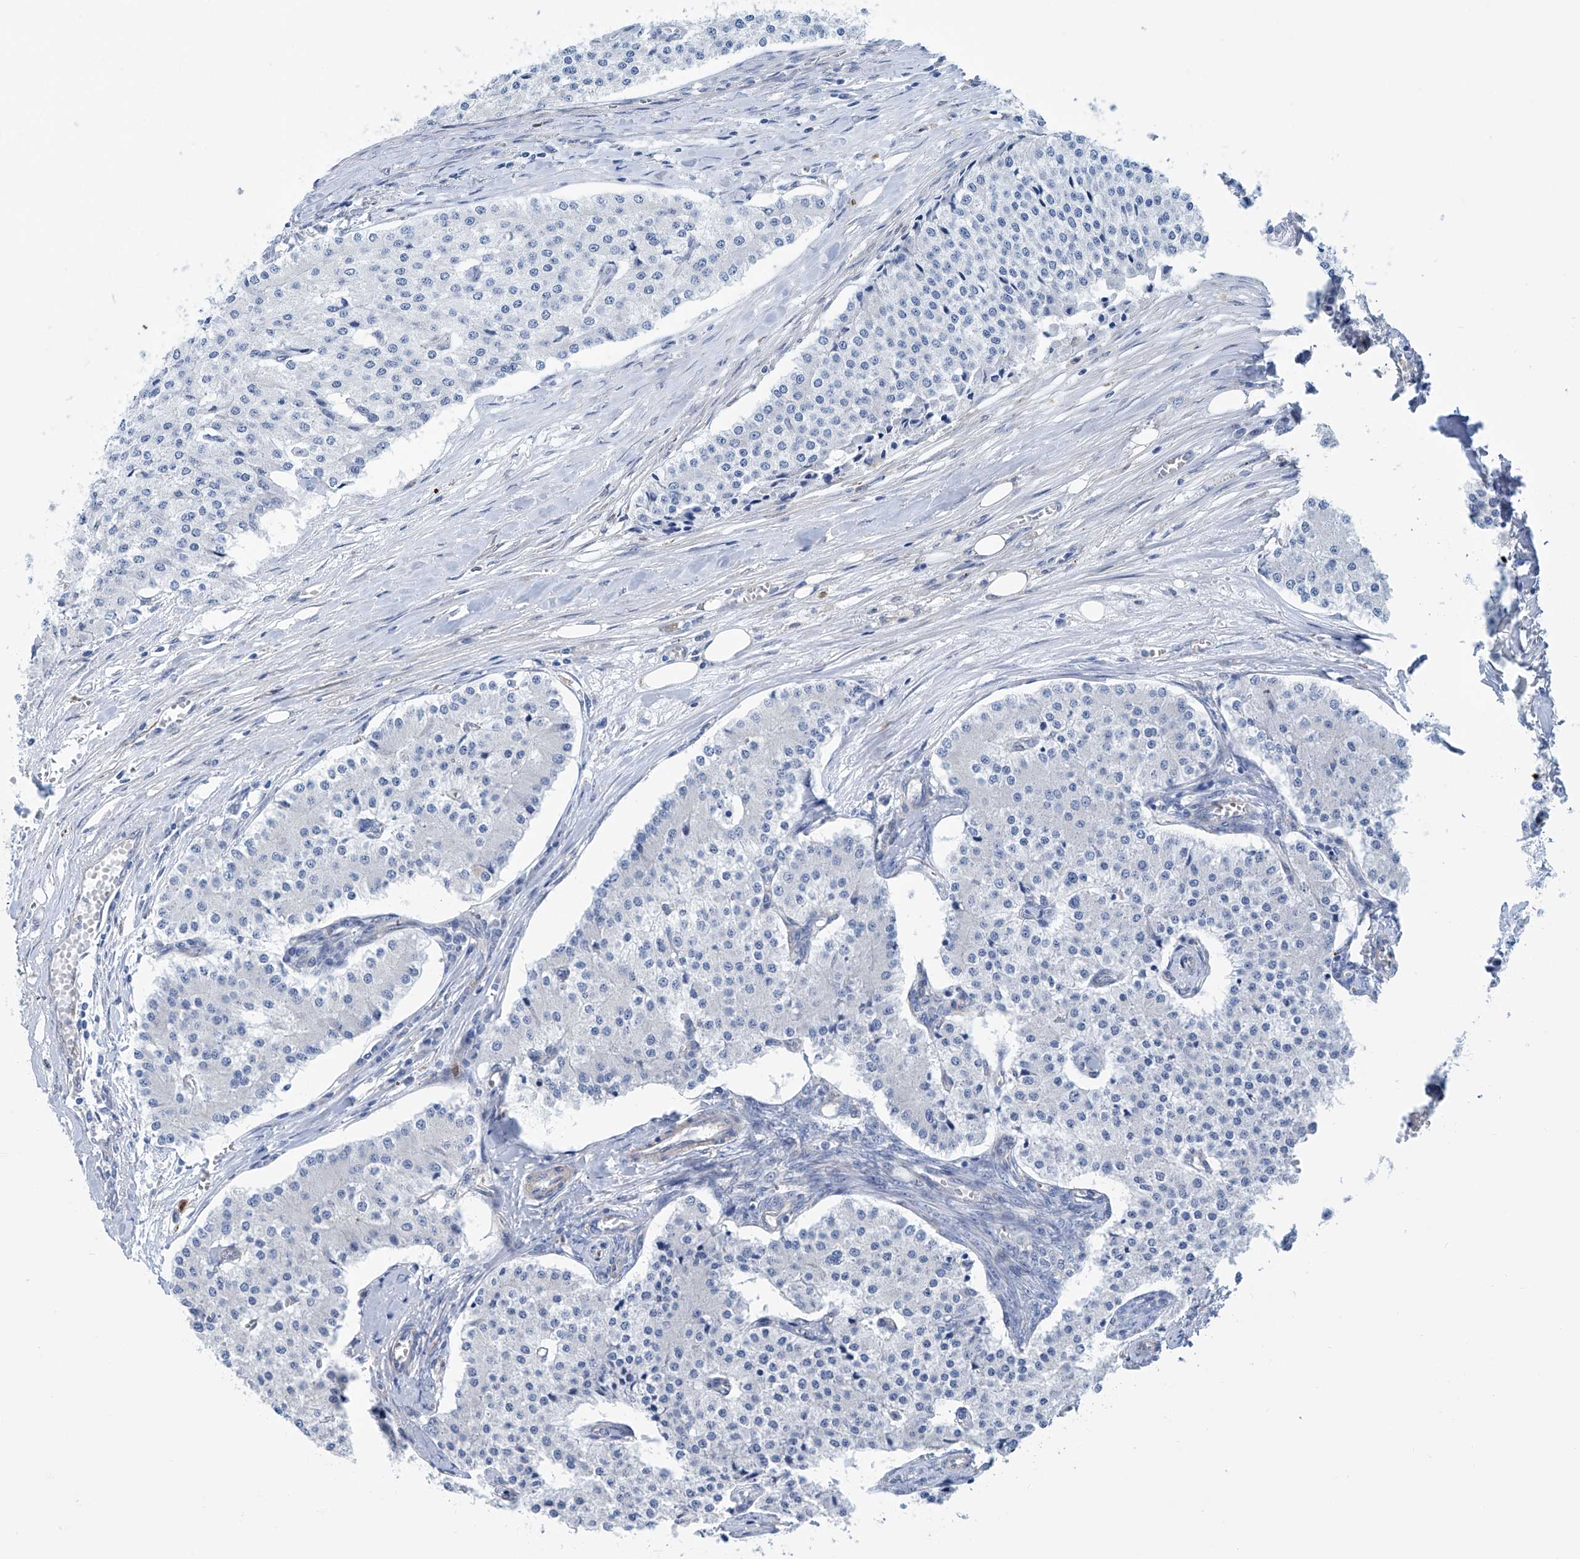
{"staining": {"intensity": "negative", "quantity": "none", "location": "none"}, "tissue": "carcinoid", "cell_type": "Tumor cells", "image_type": "cancer", "snomed": [{"axis": "morphology", "description": "Carcinoid, malignant, NOS"}, {"axis": "topography", "description": "Colon"}], "caption": "The immunohistochemistry photomicrograph has no significant staining in tumor cells of carcinoid tissue.", "gene": "TNN", "patient": {"sex": "female", "age": 52}}